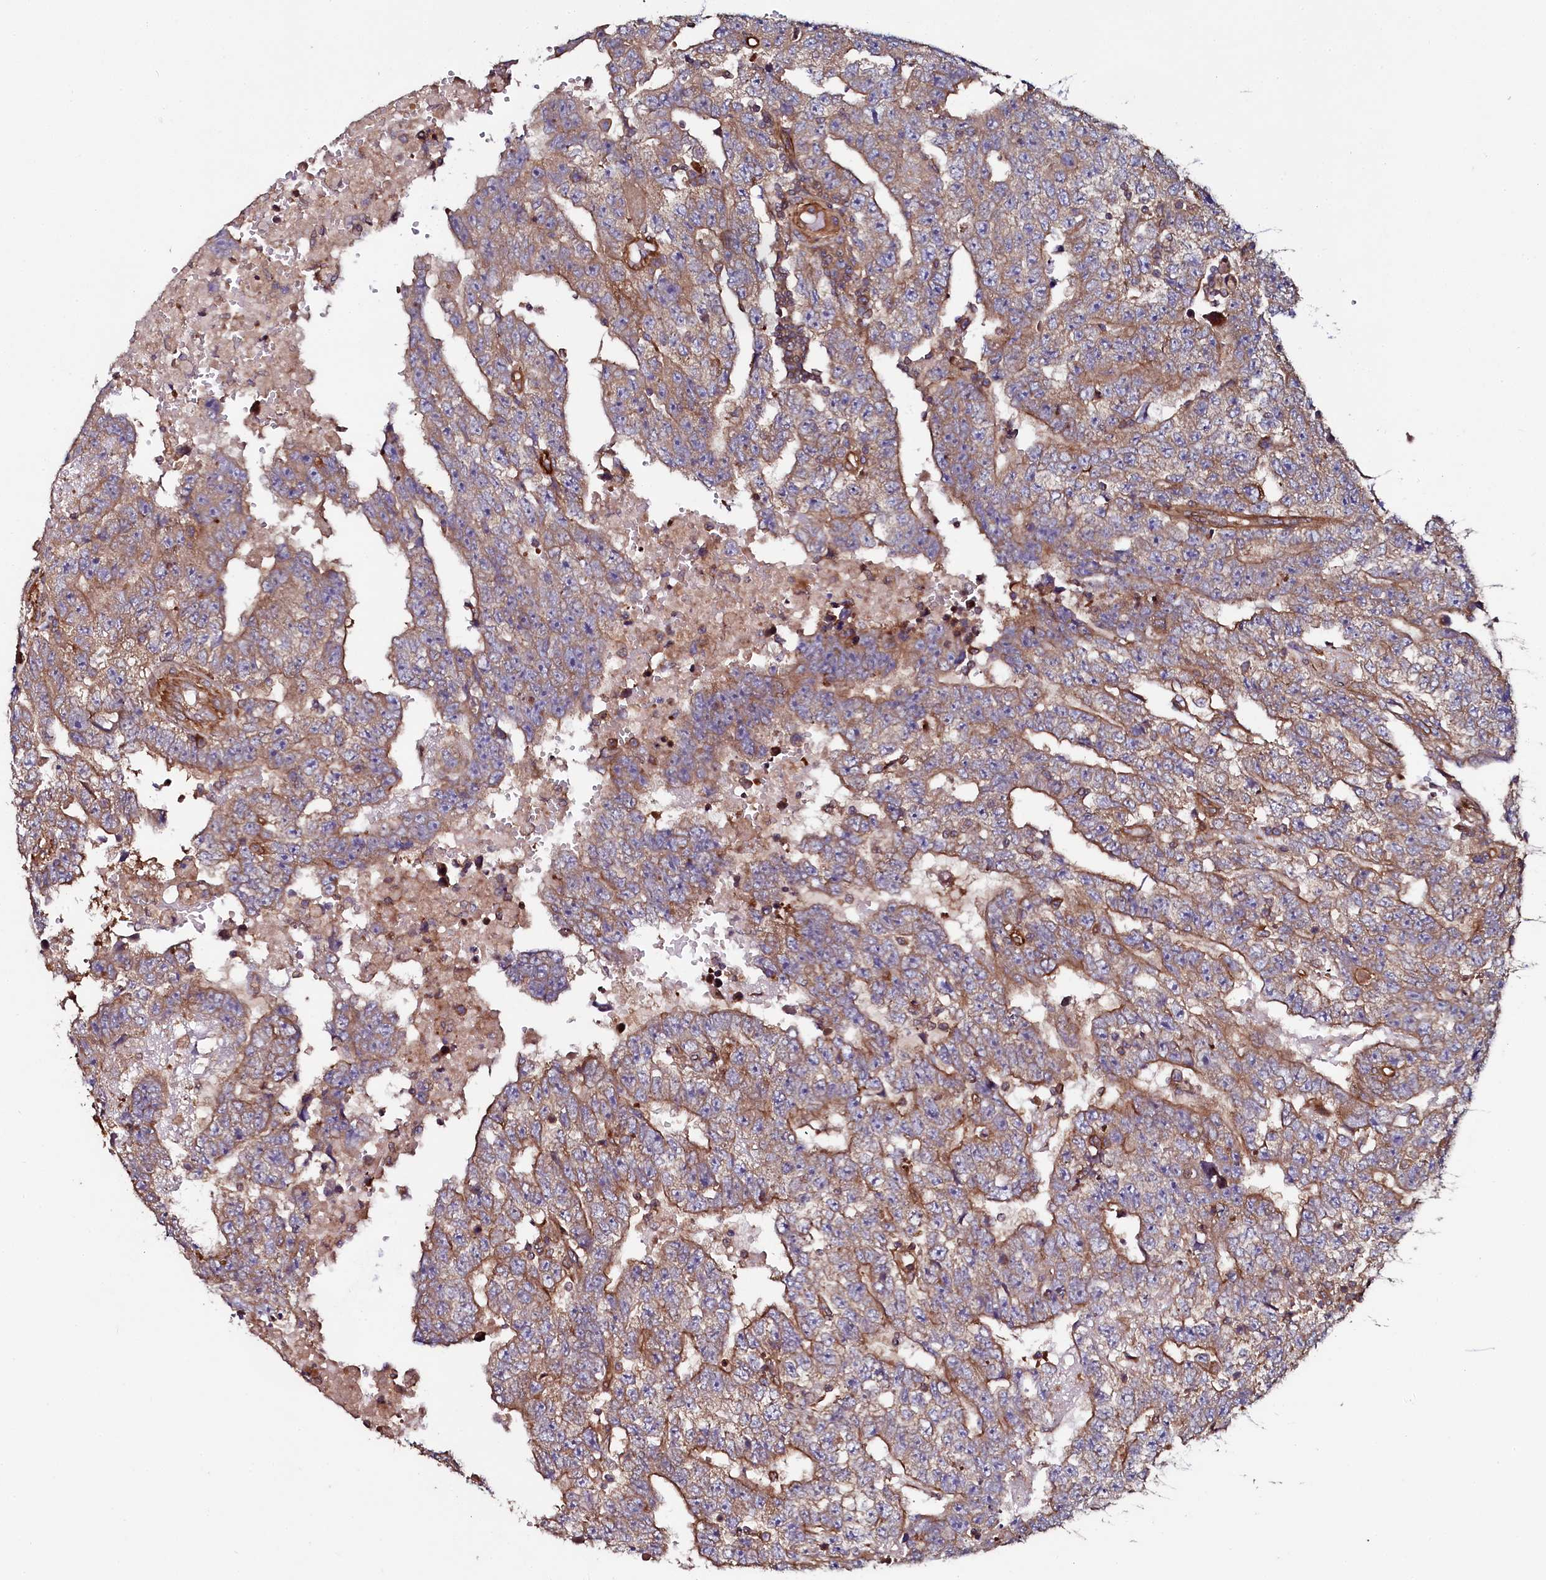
{"staining": {"intensity": "moderate", "quantity": "25%-75%", "location": "cytoplasmic/membranous"}, "tissue": "testis cancer", "cell_type": "Tumor cells", "image_type": "cancer", "snomed": [{"axis": "morphology", "description": "Carcinoma, Embryonal, NOS"}, {"axis": "topography", "description": "Testis"}], "caption": "Moderate cytoplasmic/membranous expression for a protein is appreciated in about 25%-75% of tumor cells of testis cancer using immunohistochemistry (IHC).", "gene": "USPL1", "patient": {"sex": "male", "age": 25}}